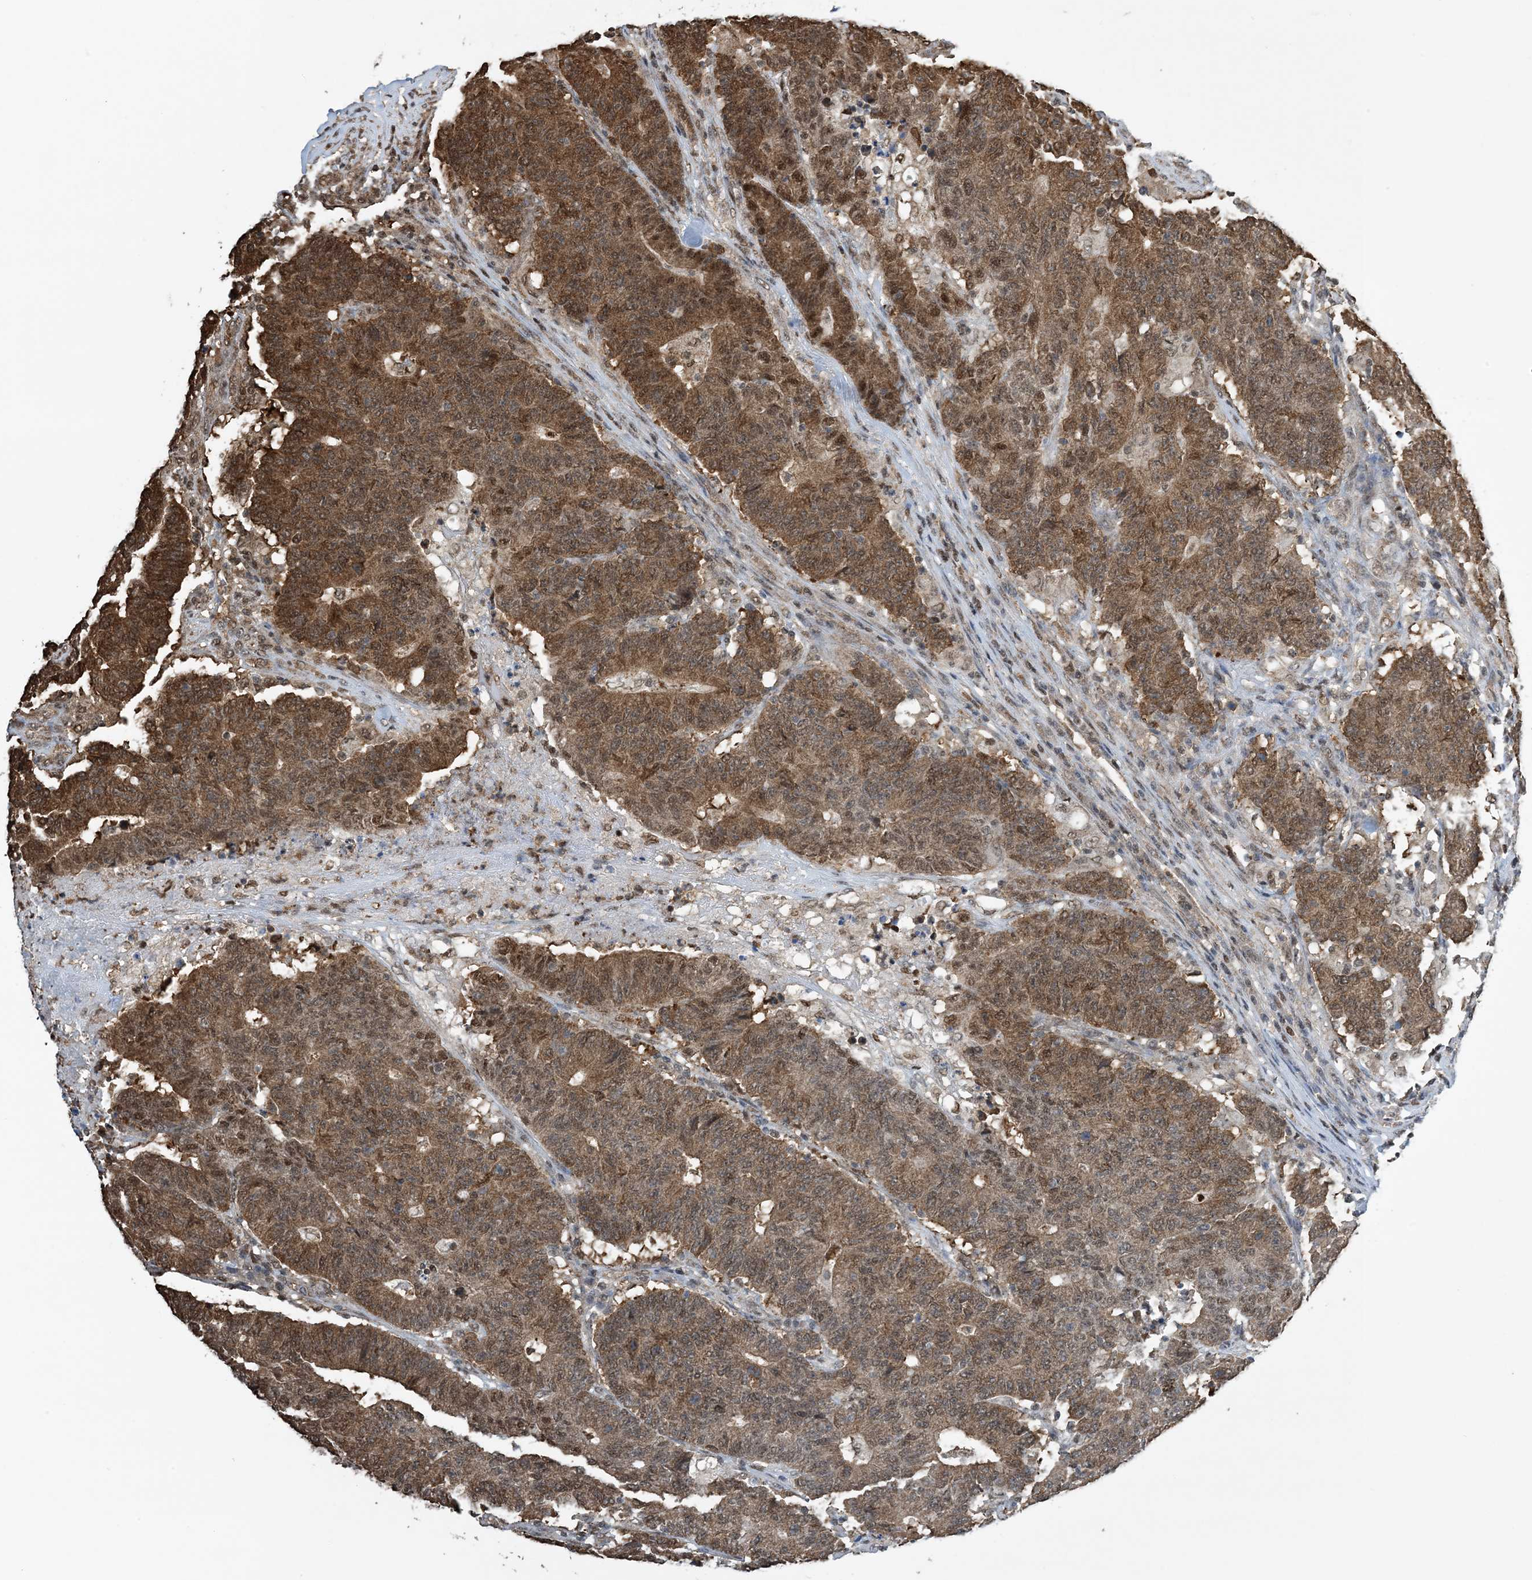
{"staining": {"intensity": "moderate", "quantity": ">75%", "location": "cytoplasmic/membranous,nuclear"}, "tissue": "colorectal cancer", "cell_type": "Tumor cells", "image_type": "cancer", "snomed": [{"axis": "morphology", "description": "Normal tissue, NOS"}, {"axis": "morphology", "description": "Adenocarcinoma, NOS"}, {"axis": "topography", "description": "Colon"}], "caption": "IHC of colorectal adenocarcinoma reveals medium levels of moderate cytoplasmic/membranous and nuclear expression in approximately >75% of tumor cells. The staining was performed using DAB to visualize the protein expression in brown, while the nuclei were stained in blue with hematoxylin (Magnification: 20x).", "gene": "HSPA1A", "patient": {"sex": "female", "age": 75}}